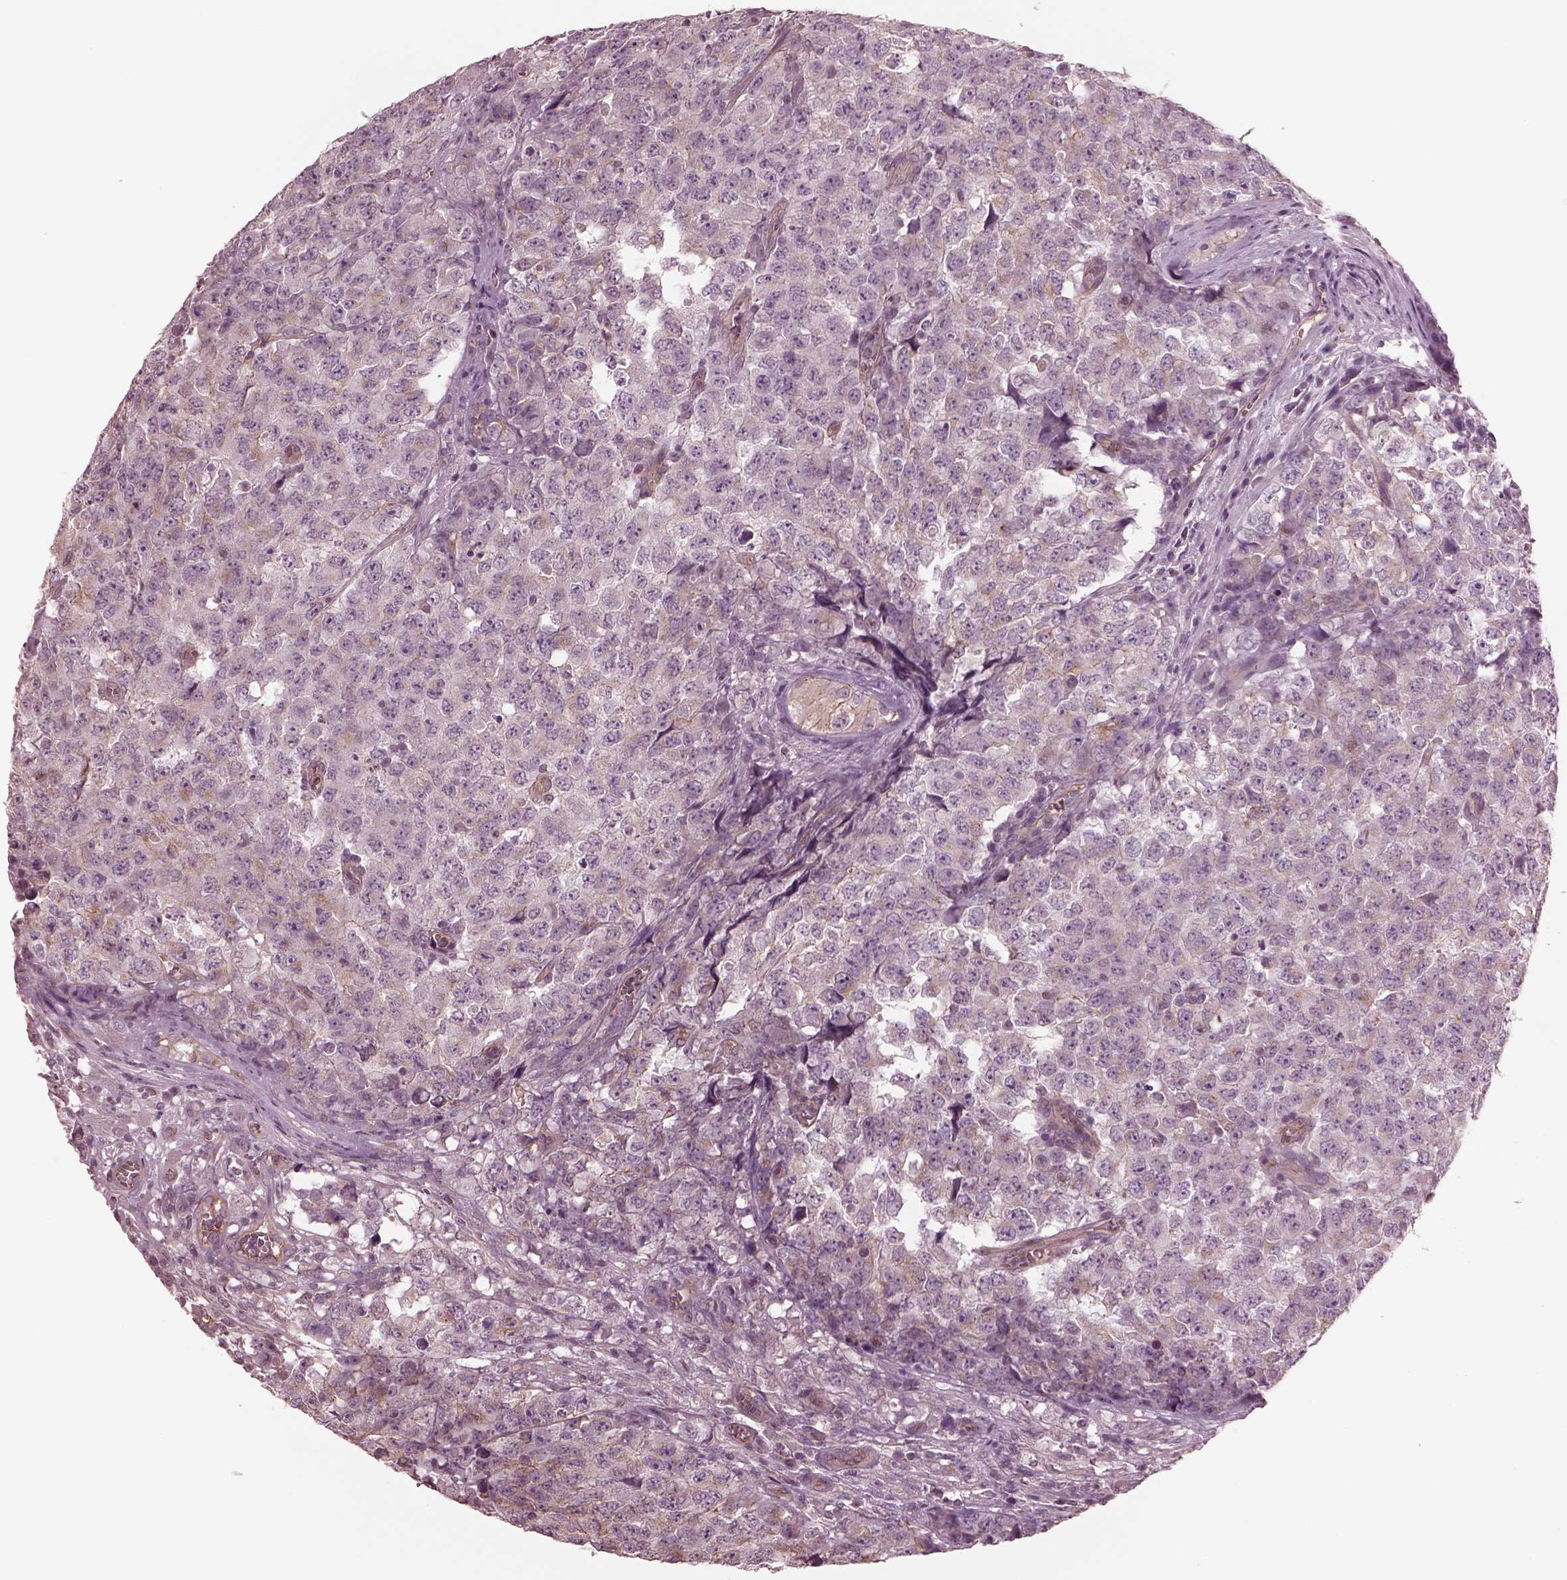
{"staining": {"intensity": "weak", "quantity": "25%-75%", "location": "cytoplasmic/membranous"}, "tissue": "testis cancer", "cell_type": "Tumor cells", "image_type": "cancer", "snomed": [{"axis": "morphology", "description": "Carcinoma, Embryonal, NOS"}, {"axis": "topography", "description": "Testis"}], "caption": "Immunohistochemistry (DAB) staining of testis embryonal carcinoma demonstrates weak cytoplasmic/membranous protein staining in approximately 25%-75% of tumor cells.", "gene": "ODAD1", "patient": {"sex": "male", "age": 23}}